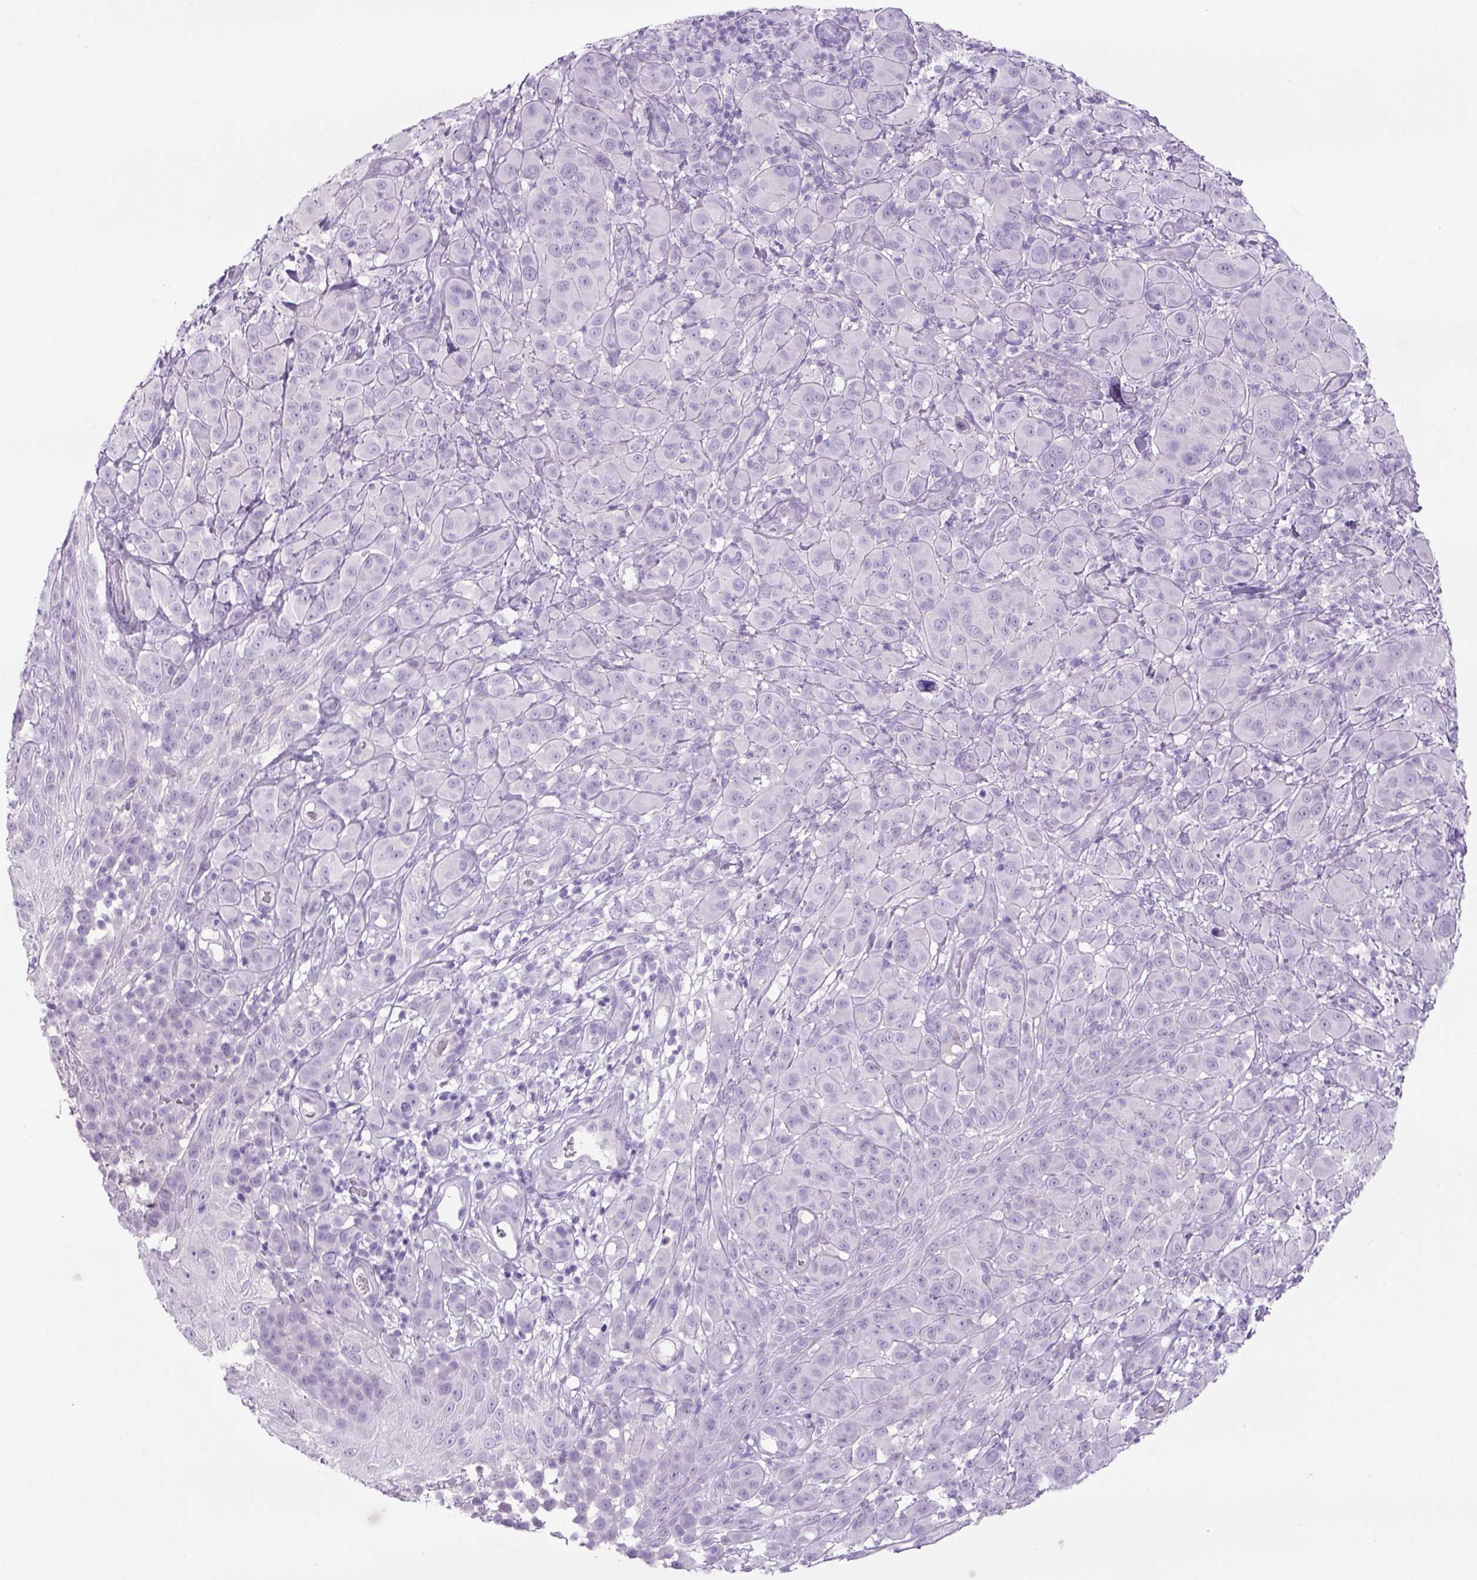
{"staining": {"intensity": "negative", "quantity": "none", "location": "none"}, "tissue": "melanoma", "cell_type": "Tumor cells", "image_type": "cancer", "snomed": [{"axis": "morphology", "description": "Malignant melanoma, NOS"}, {"axis": "topography", "description": "Skin"}], "caption": "High magnification brightfield microscopy of malignant melanoma stained with DAB (brown) and counterstained with hematoxylin (blue): tumor cells show no significant staining. (DAB (3,3'-diaminobenzidine) immunohistochemistry (IHC) visualized using brightfield microscopy, high magnification).", "gene": "TENM4", "patient": {"sex": "female", "age": 87}}